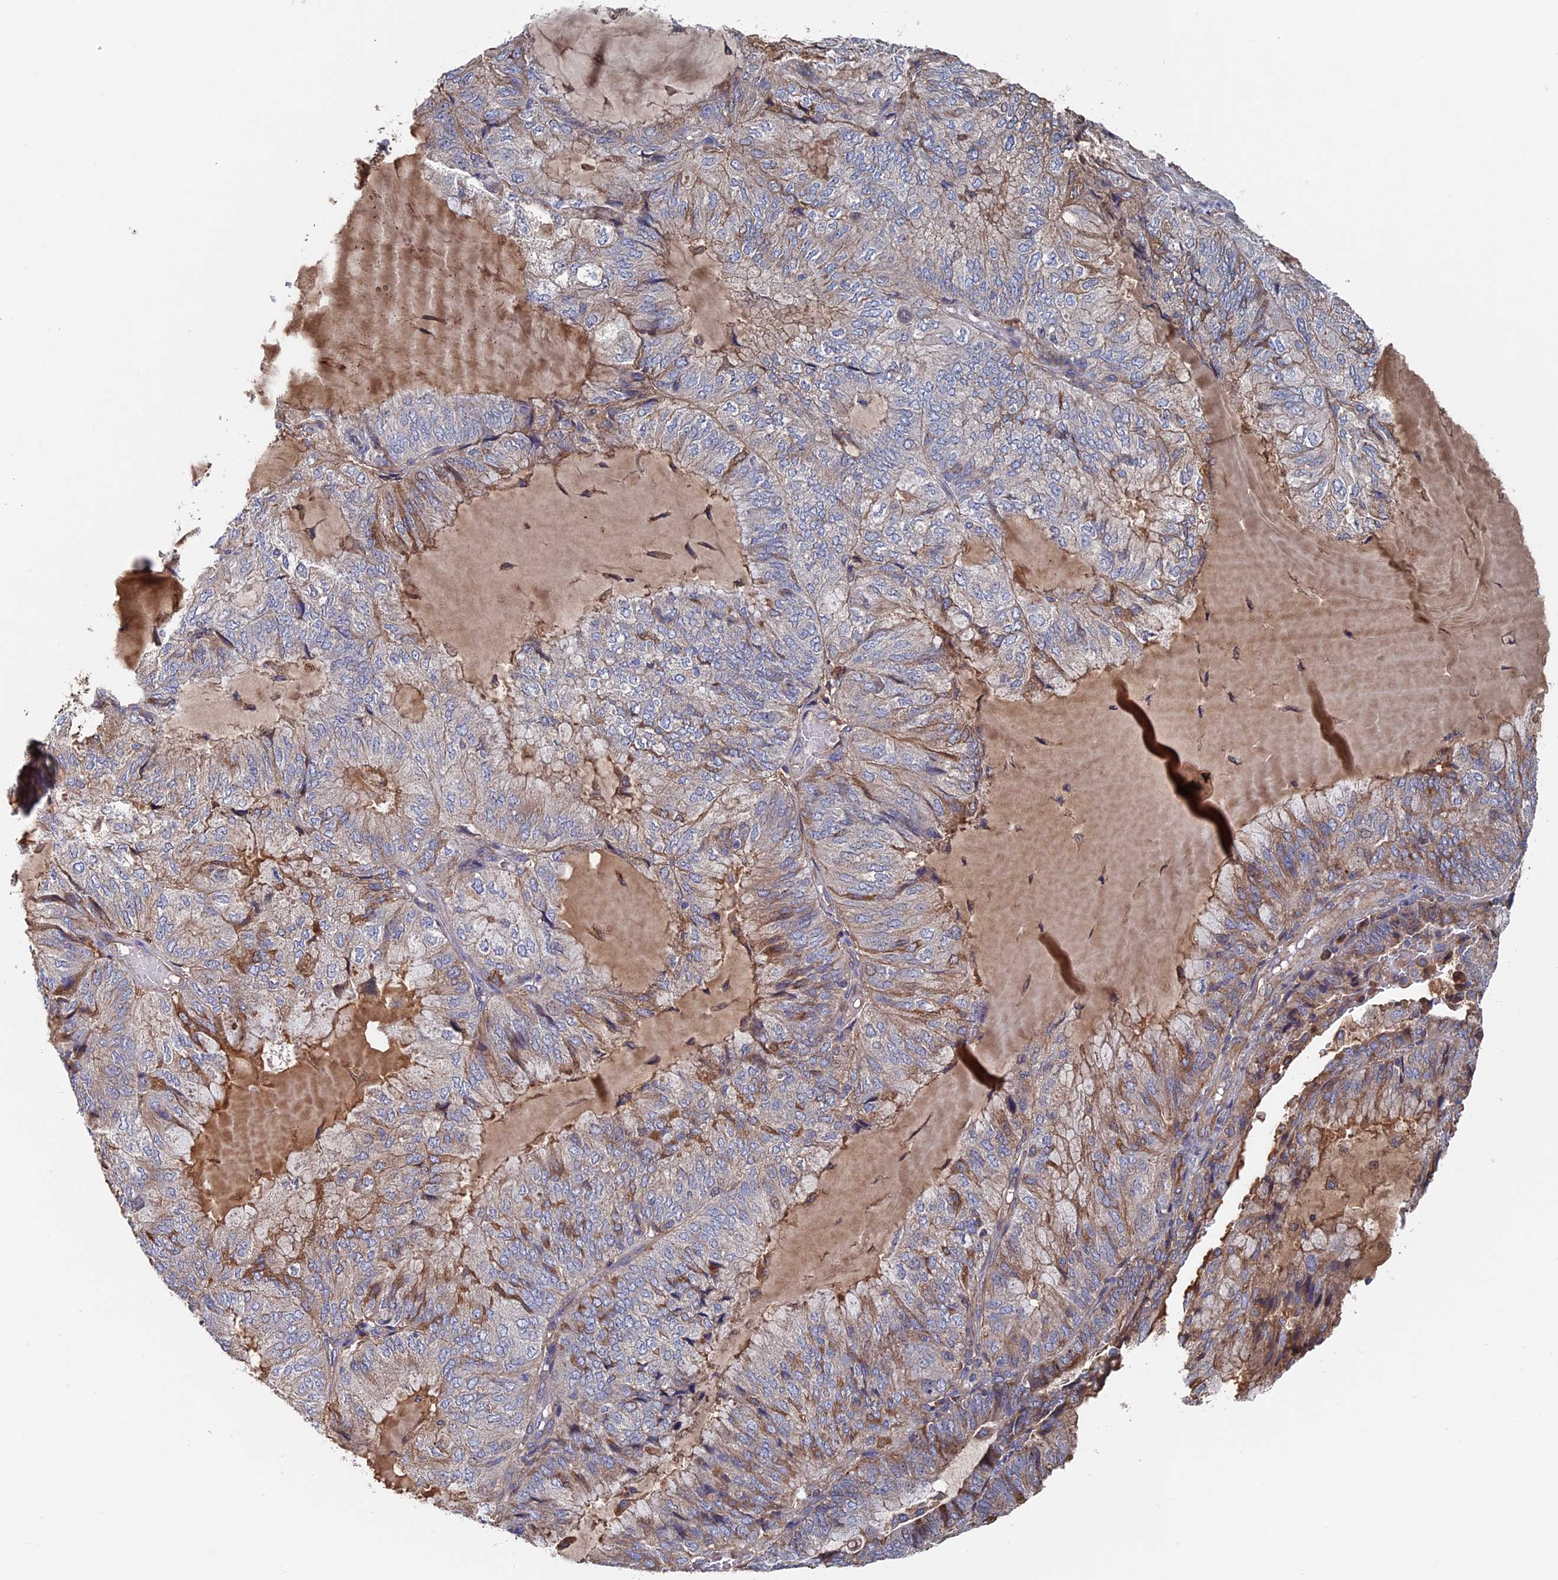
{"staining": {"intensity": "weak", "quantity": "<25%", "location": "cytoplasmic/membranous"}, "tissue": "endometrial cancer", "cell_type": "Tumor cells", "image_type": "cancer", "snomed": [{"axis": "morphology", "description": "Adenocarcinoma, NOS"}, {"axis": "topography", "description": "Endometrium"}], "caption": "DAB (3,3'-diaminobenzidine) immunohistochemical staining of human endometrial cancer (adenocarcinoma) reveals no significant staining in tumor cells.", "gene": "RPUSD1", "patient": {"sex": "female", "age": 81}}